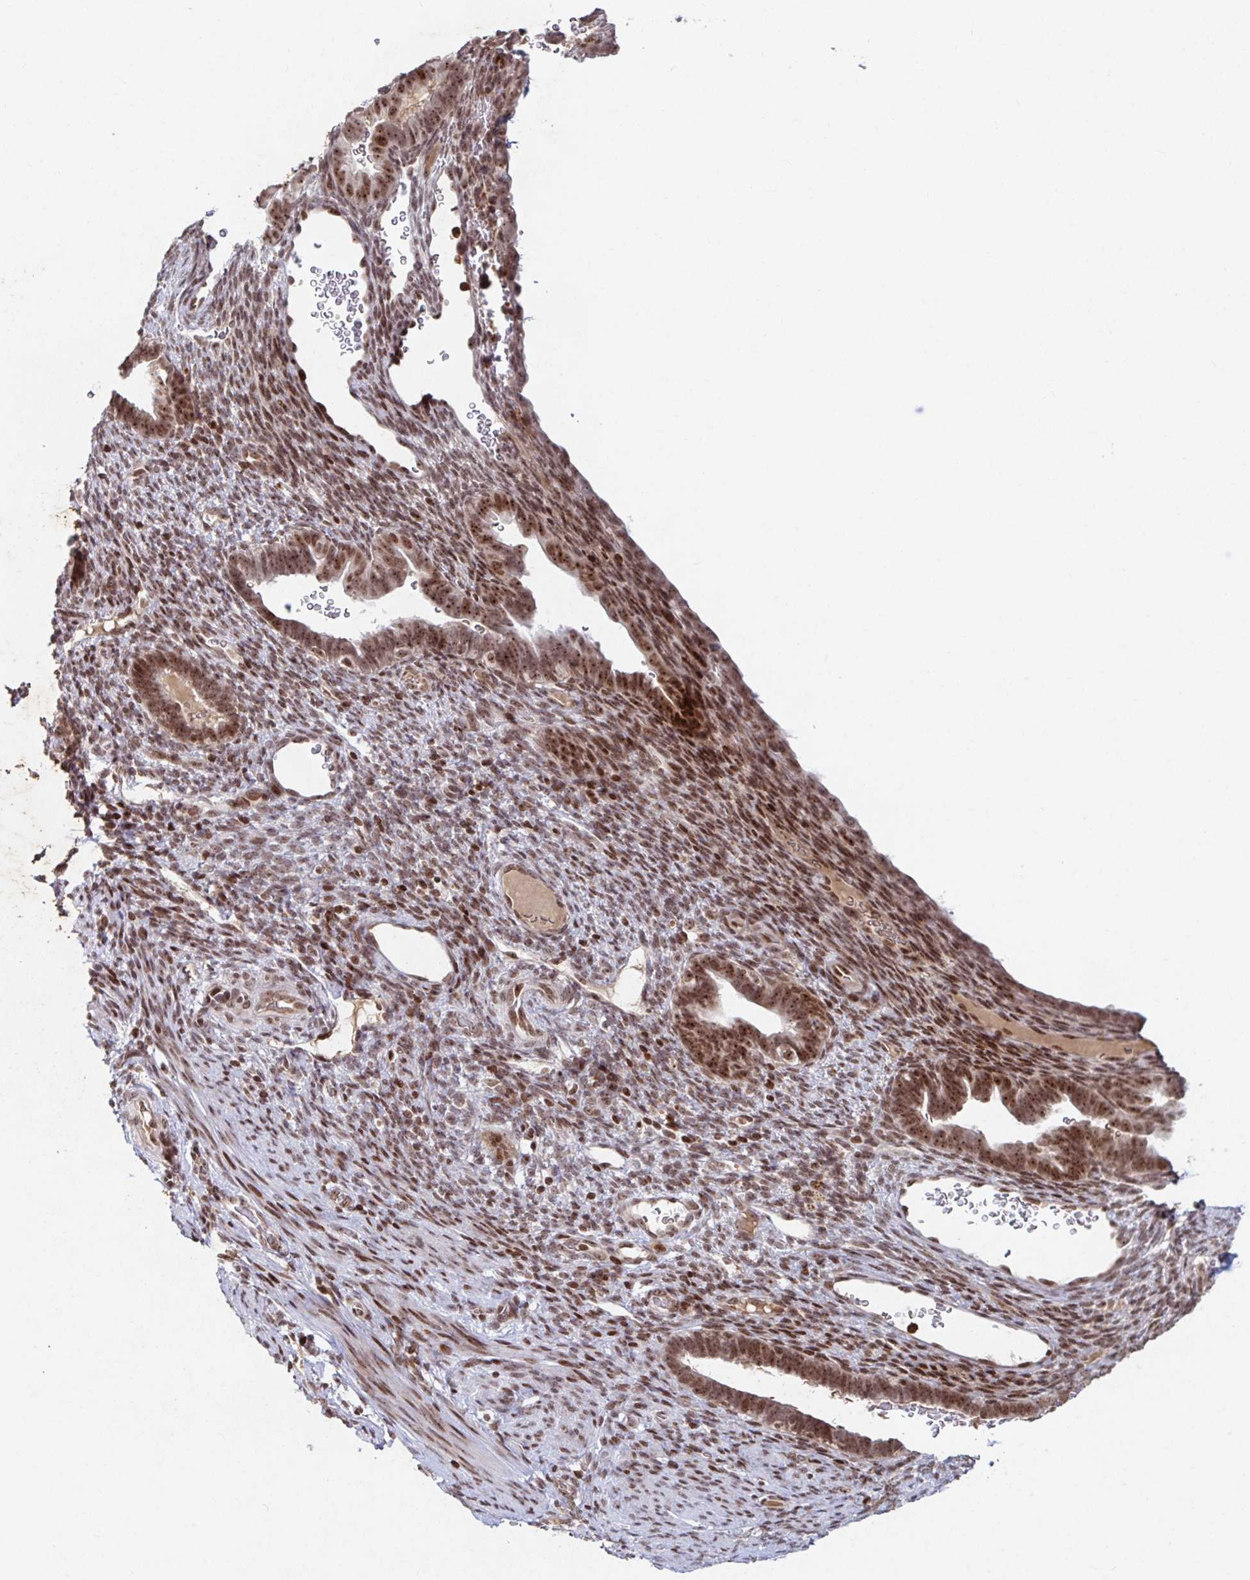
{"staining": {"intensity": "moderate", "quantity": ">75%", "location": "nuclear"}, "tissue": "endometrium", "cell_type": "Cells in endometrial stroma", "image_type": "normal", "snomed": [{"axis": "morphology", "description": "Normal tissue, NOS"}, {"axis": "topography", "description": "Endometrium"}], "caption": "Immunohistochemistry of unremarkable endometrium displays medium levels of moderate nuclear staining in approximately >75% of cells in endometrial stroma.", "gene": "C19orf53", "patient": {"sex": "female", "age": 34}}